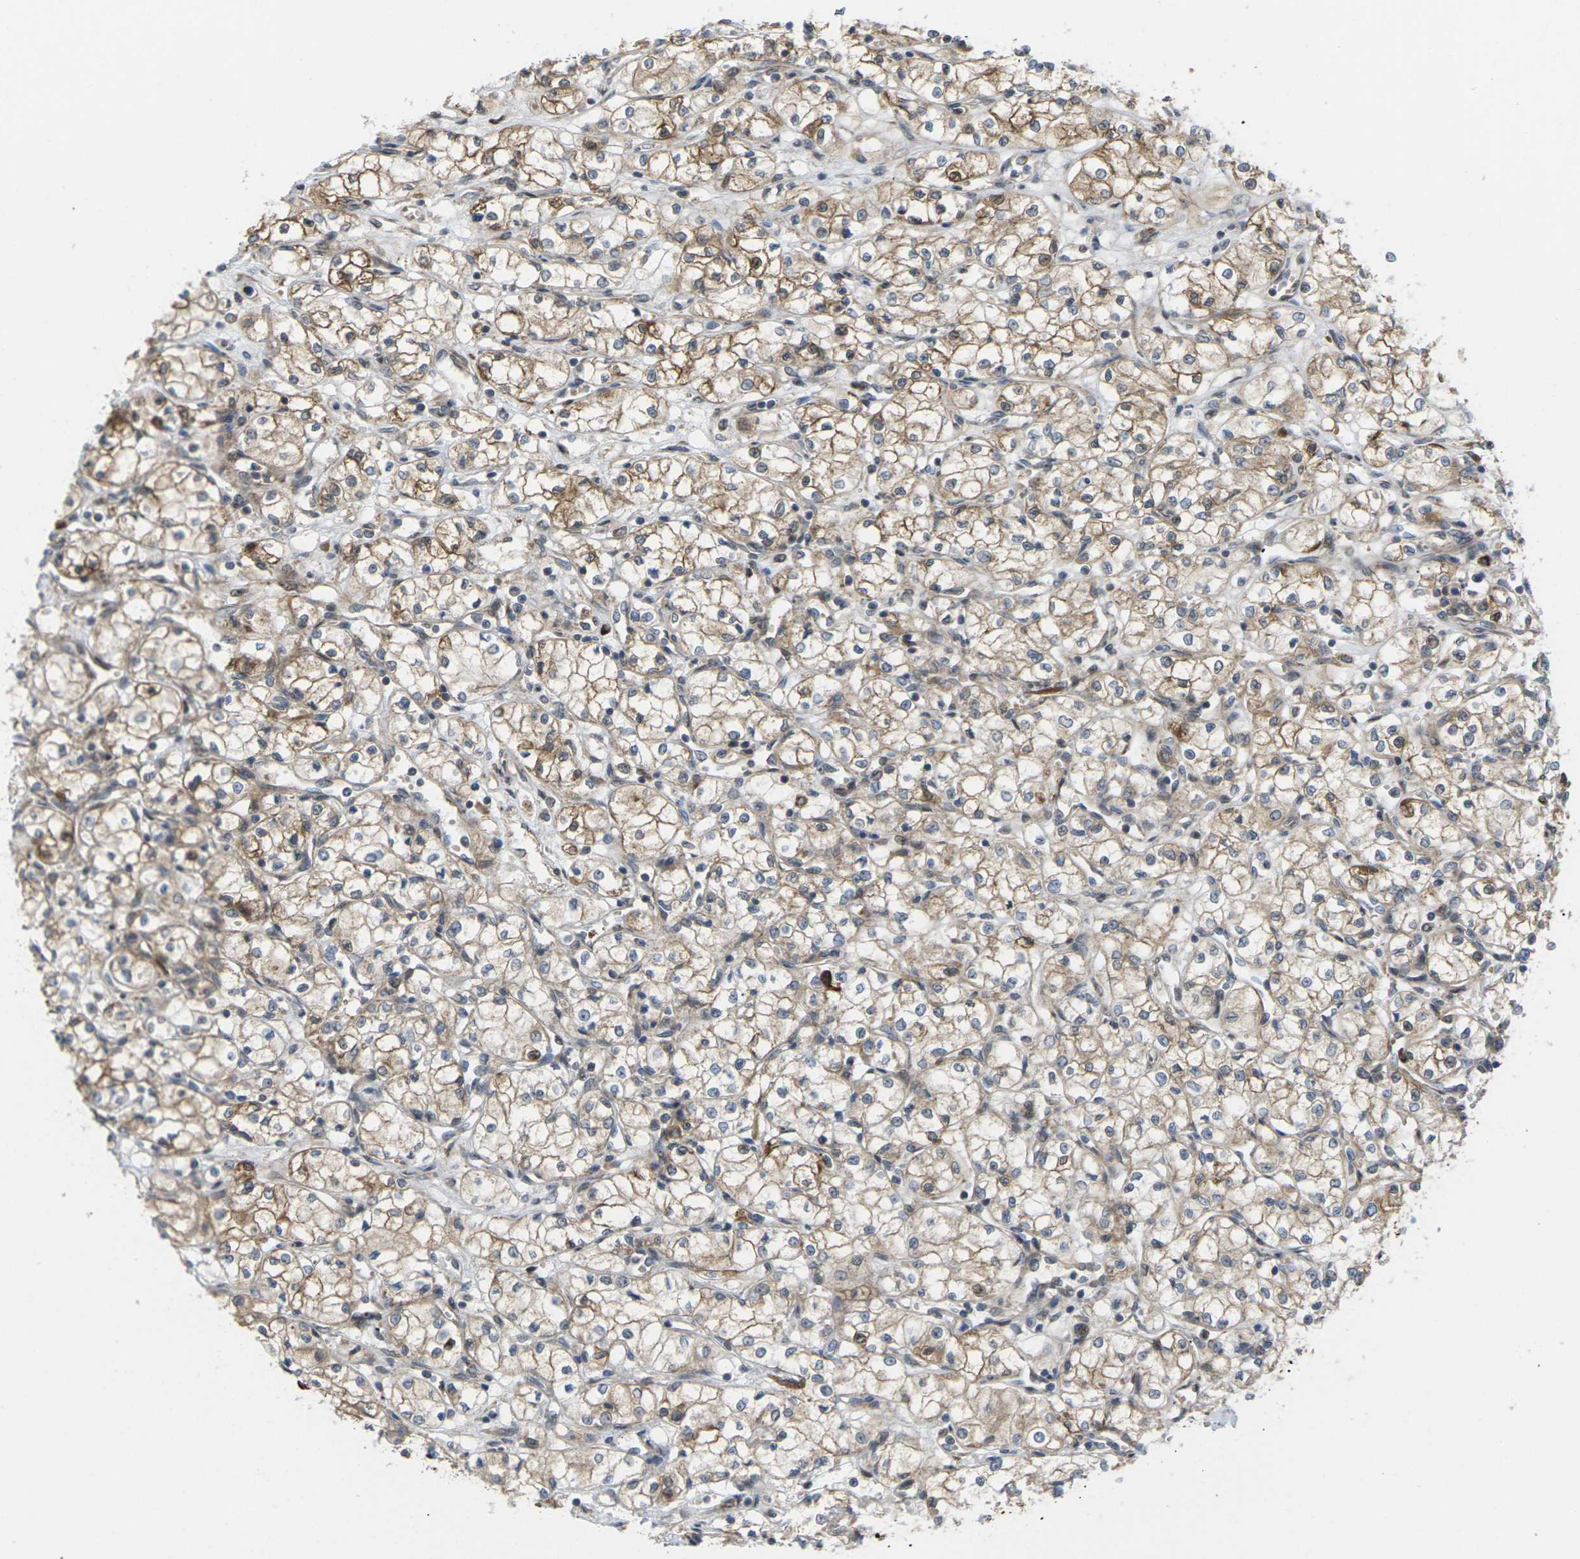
{"staining": {"intensity": "moderate", "quantity": ">75%", "location": "cytoplasmic/membranous"}, "tissue": "renal cancer", "cell_type": "Tumor cells", "image_type": "cancer", "snomed": [{"axis": "morphology", "description": "Normal tissue, NOS"}, {"axis": "morphology", "description": "Adenocarcinoma, NOS"}, {"axis": "topography", "description": "Kidney"}], "caption": "Protein staining of renal cancer (adenocarcinoma) tissue exhibits moderate cytoplasmic/membranous staining in approximately >75% of tumor cells.", "gene": "ROBO1", "patient": {"sex": "male", "age": 59}}